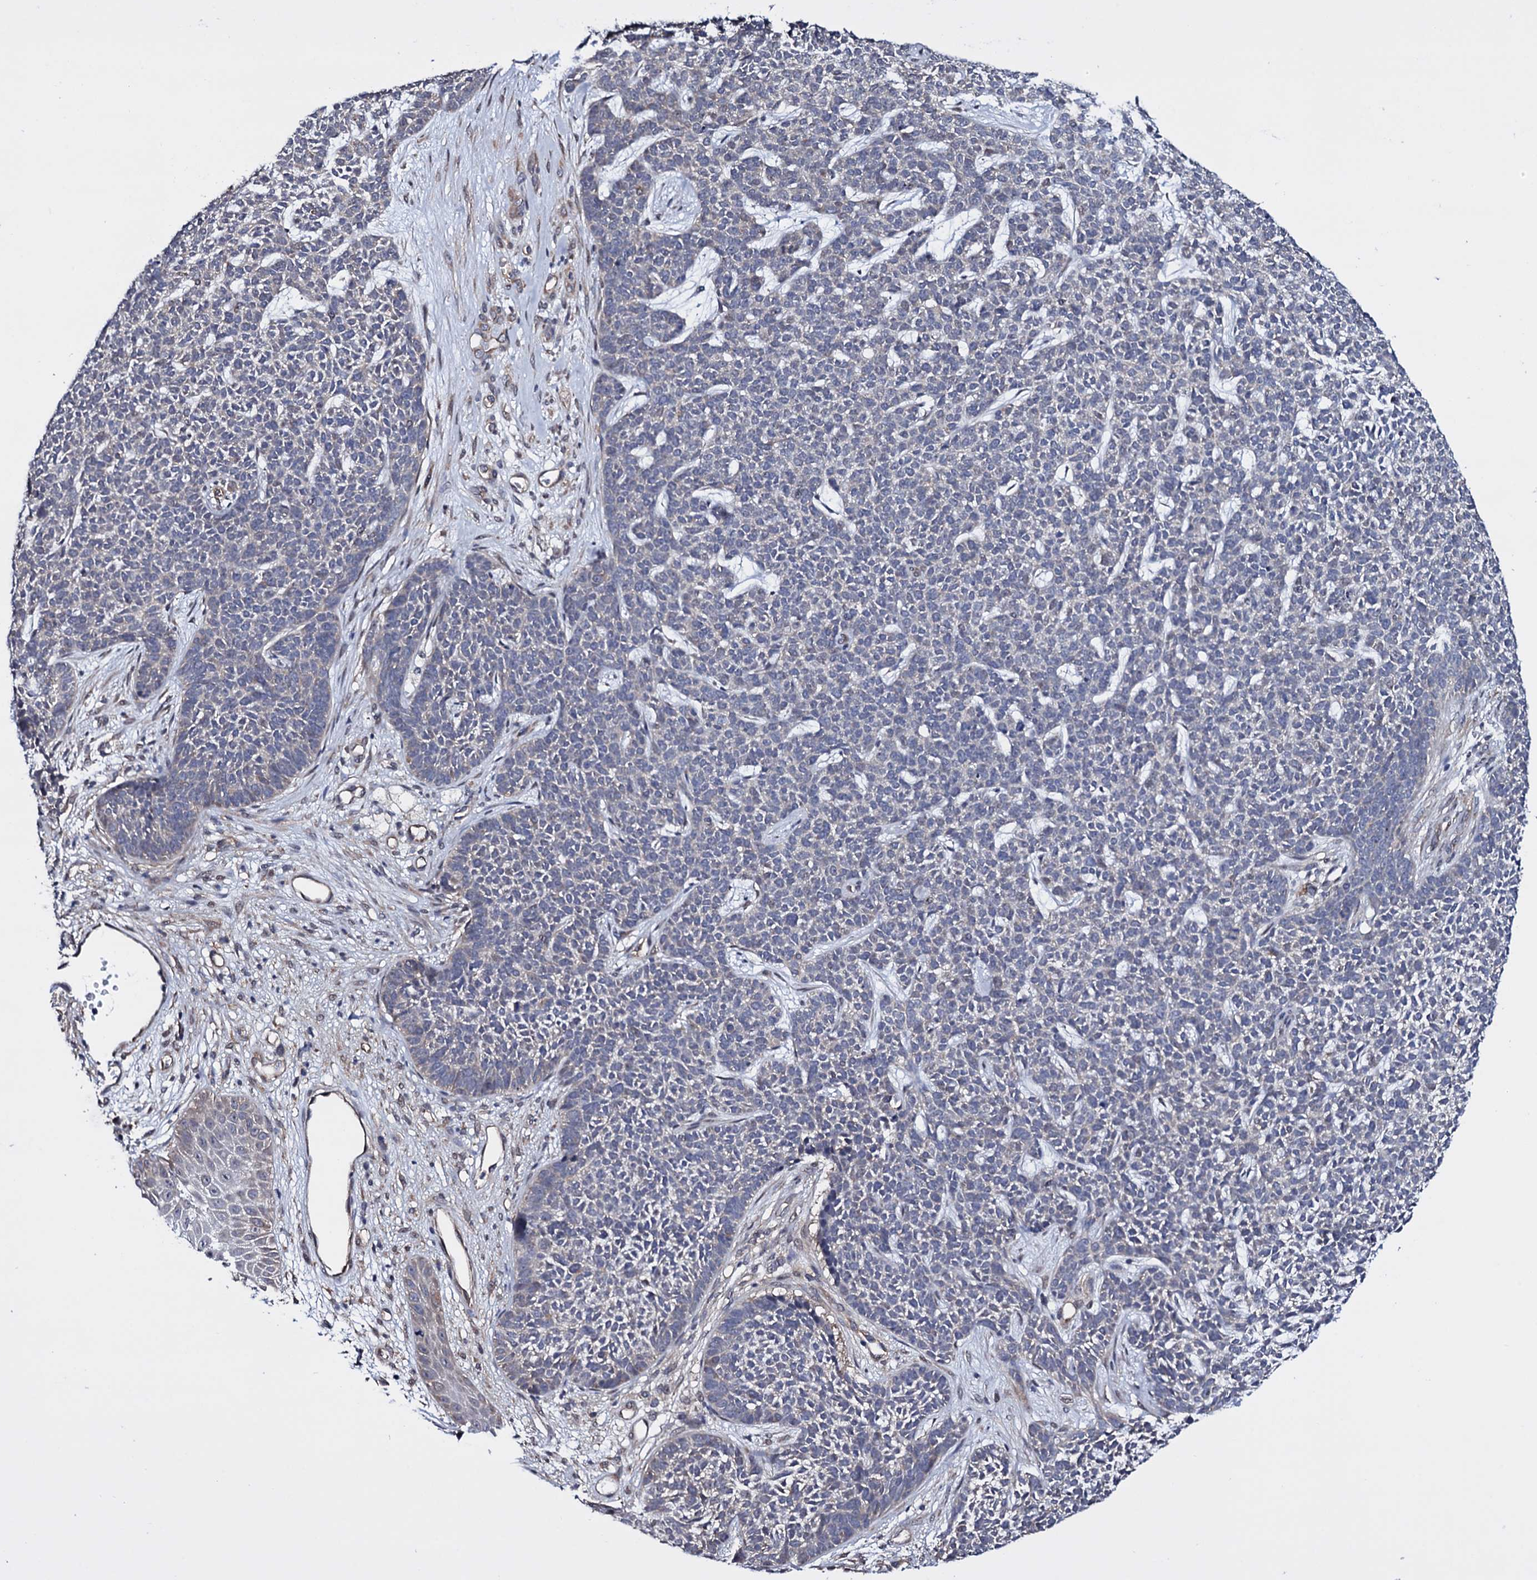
{"staining": {"intensity": "negative", "quantity": "none", "location": "none"}, "tissue": "skin cancer", "cell_type": "Tumor cells", "image_type": "cancer", "snomed": [{"axis": "morphology", "description": "Basal cell carcinoma"}, {"axis": "topography", "description": "Skin"}], "caption": "IHC of human basal cell carcinoma (skin) displays no staining in tumor cells.", "gene": "GAREM1", "patient": {"sex": "female", "age": 84}}